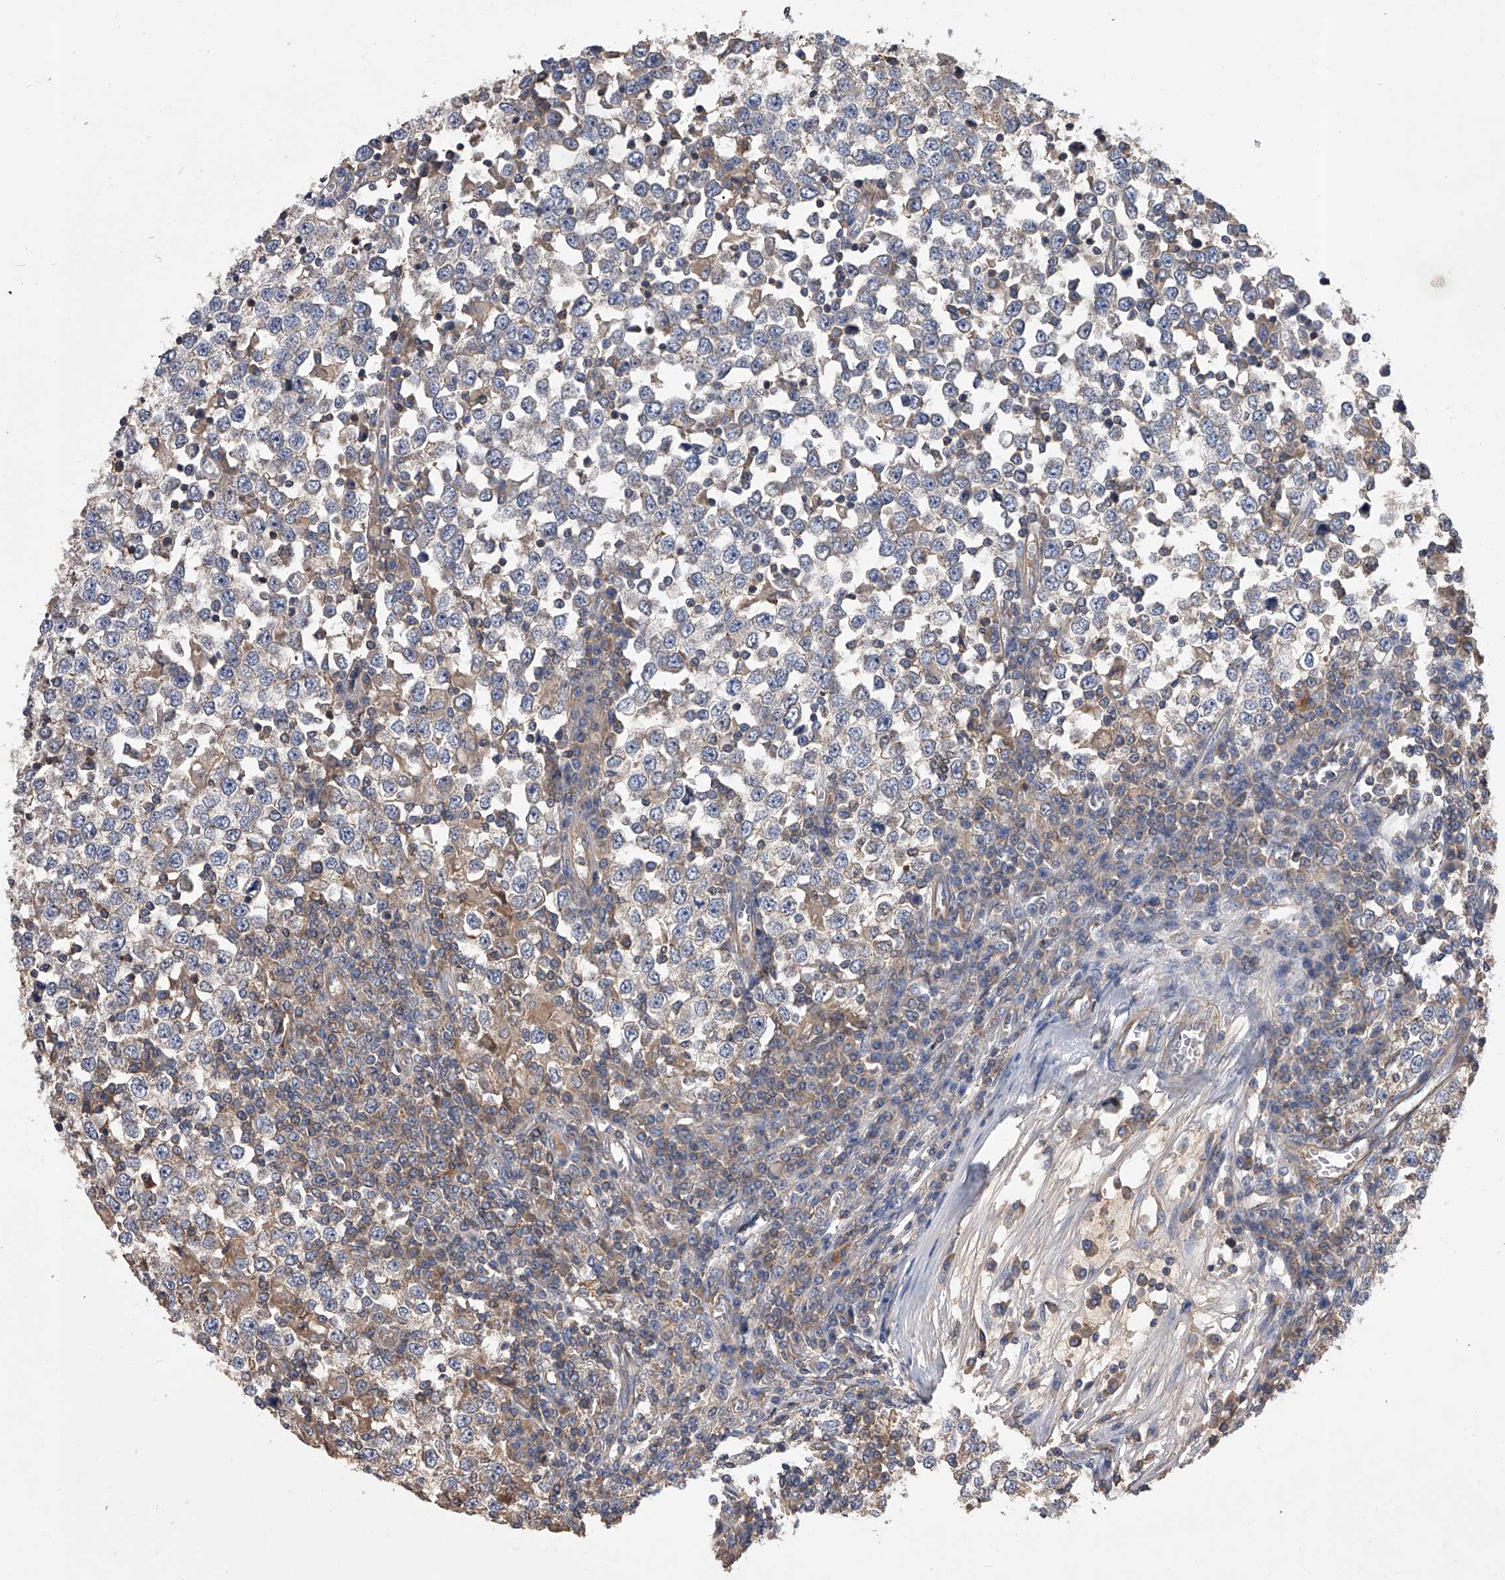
{"staining": {"intensity": "weak", "quantity": ">75%", "location": "cytoplasmic/membranous"}, "tissue": "testis cancer", "cell_type": "Tumor cells", "image_type": "cancer", "snomed": [{"axis": "morphology", "description": "Seminoma, NOS"}, {"axis": "topography", "description": "Testis"}], "caption": "IHC micrograph of seminoma (testis) stained for a protein (brown), which demonstrates low levels of weak cytoplasmic/membranous staining in about >75% of tumor cells.", "gene": "CUL7", "patient": {"sex": "male", "age": 65}}